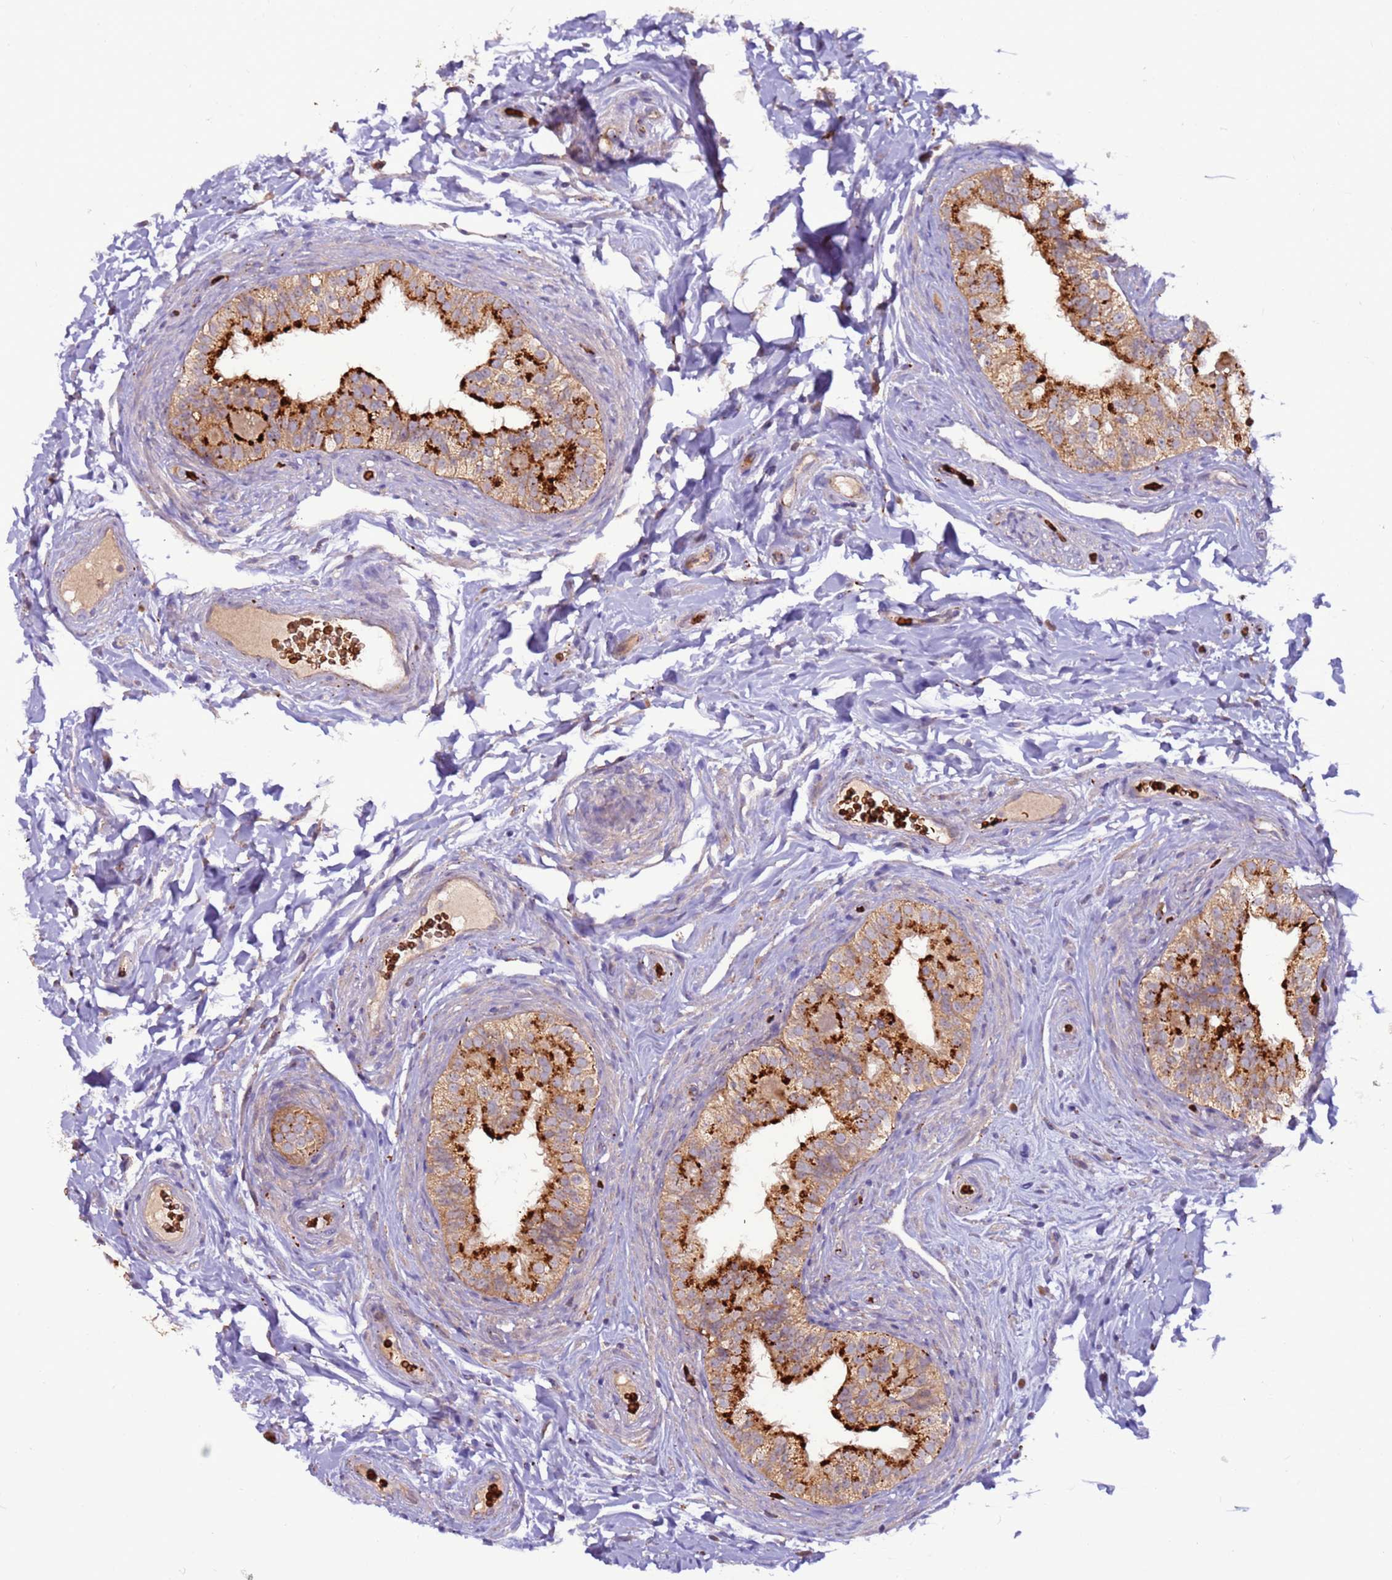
{"staining": {"intensity": "strong", "quantity": "25%-75%", "location": "cytoplasmic/membranous"}, "tissue": "epididymis", "cell_type": "Glandular cells", "image_type": "normal", "snomed": [{"axis": "morphology", "description": "Normal tissue, NOS"}, {"axis": "topography", "description": "Epididymis"}], "caption": "A brown stain shows strong cytoplasmic/membranous positivity of a protein in glandular cells of benign human epididymis. The protein is shown in brown color, while the nuclei are stained blue.", "gene": "VPS36", "patient": {"sex": "male", "age": 49}}